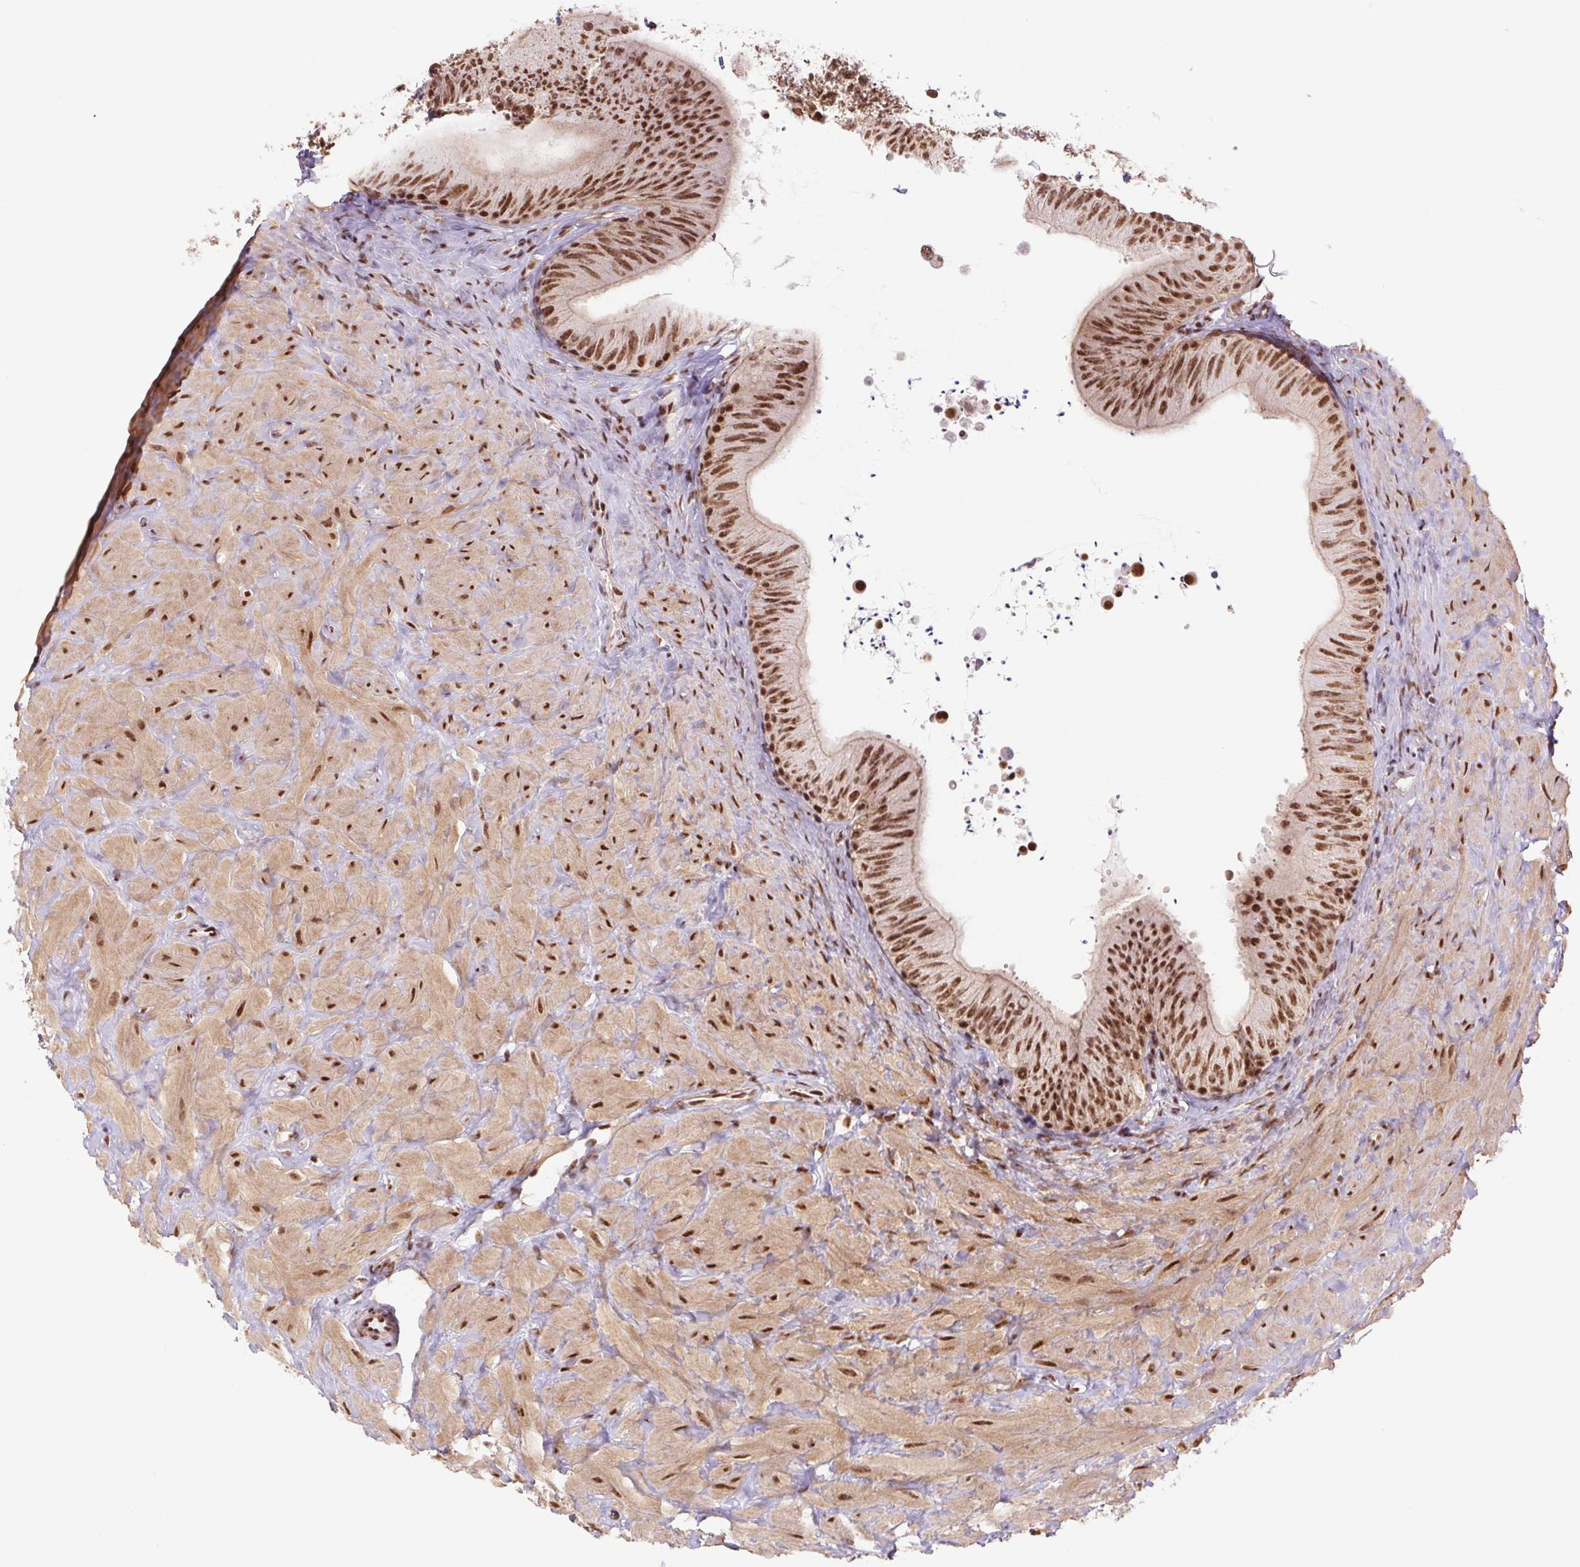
{"staining": {"intensity": "strong", "quantity": ">75%", "location": "nuclear"}, "tissue": "epididymis", "cell_type": "Glandular cells", "image_type": "normal", "snomed": [{"axis": "morphology", "description": "Normal tissue, NOS"}, {"axis": "topography", "description": "Epididymis, spermatic cord, NOS"}, {"axis": "topography", "description": "Epididymis"}], "caption": "Brown immunohistochemical staining in unremarkable human epididymis shows strong nuclear staining in approximately >75% of glandular cells. The protein is shown in brown color, while the nuclei are stained blue.", "gene": "CWC25", "patient": {"sex": "male", "age": 31}}